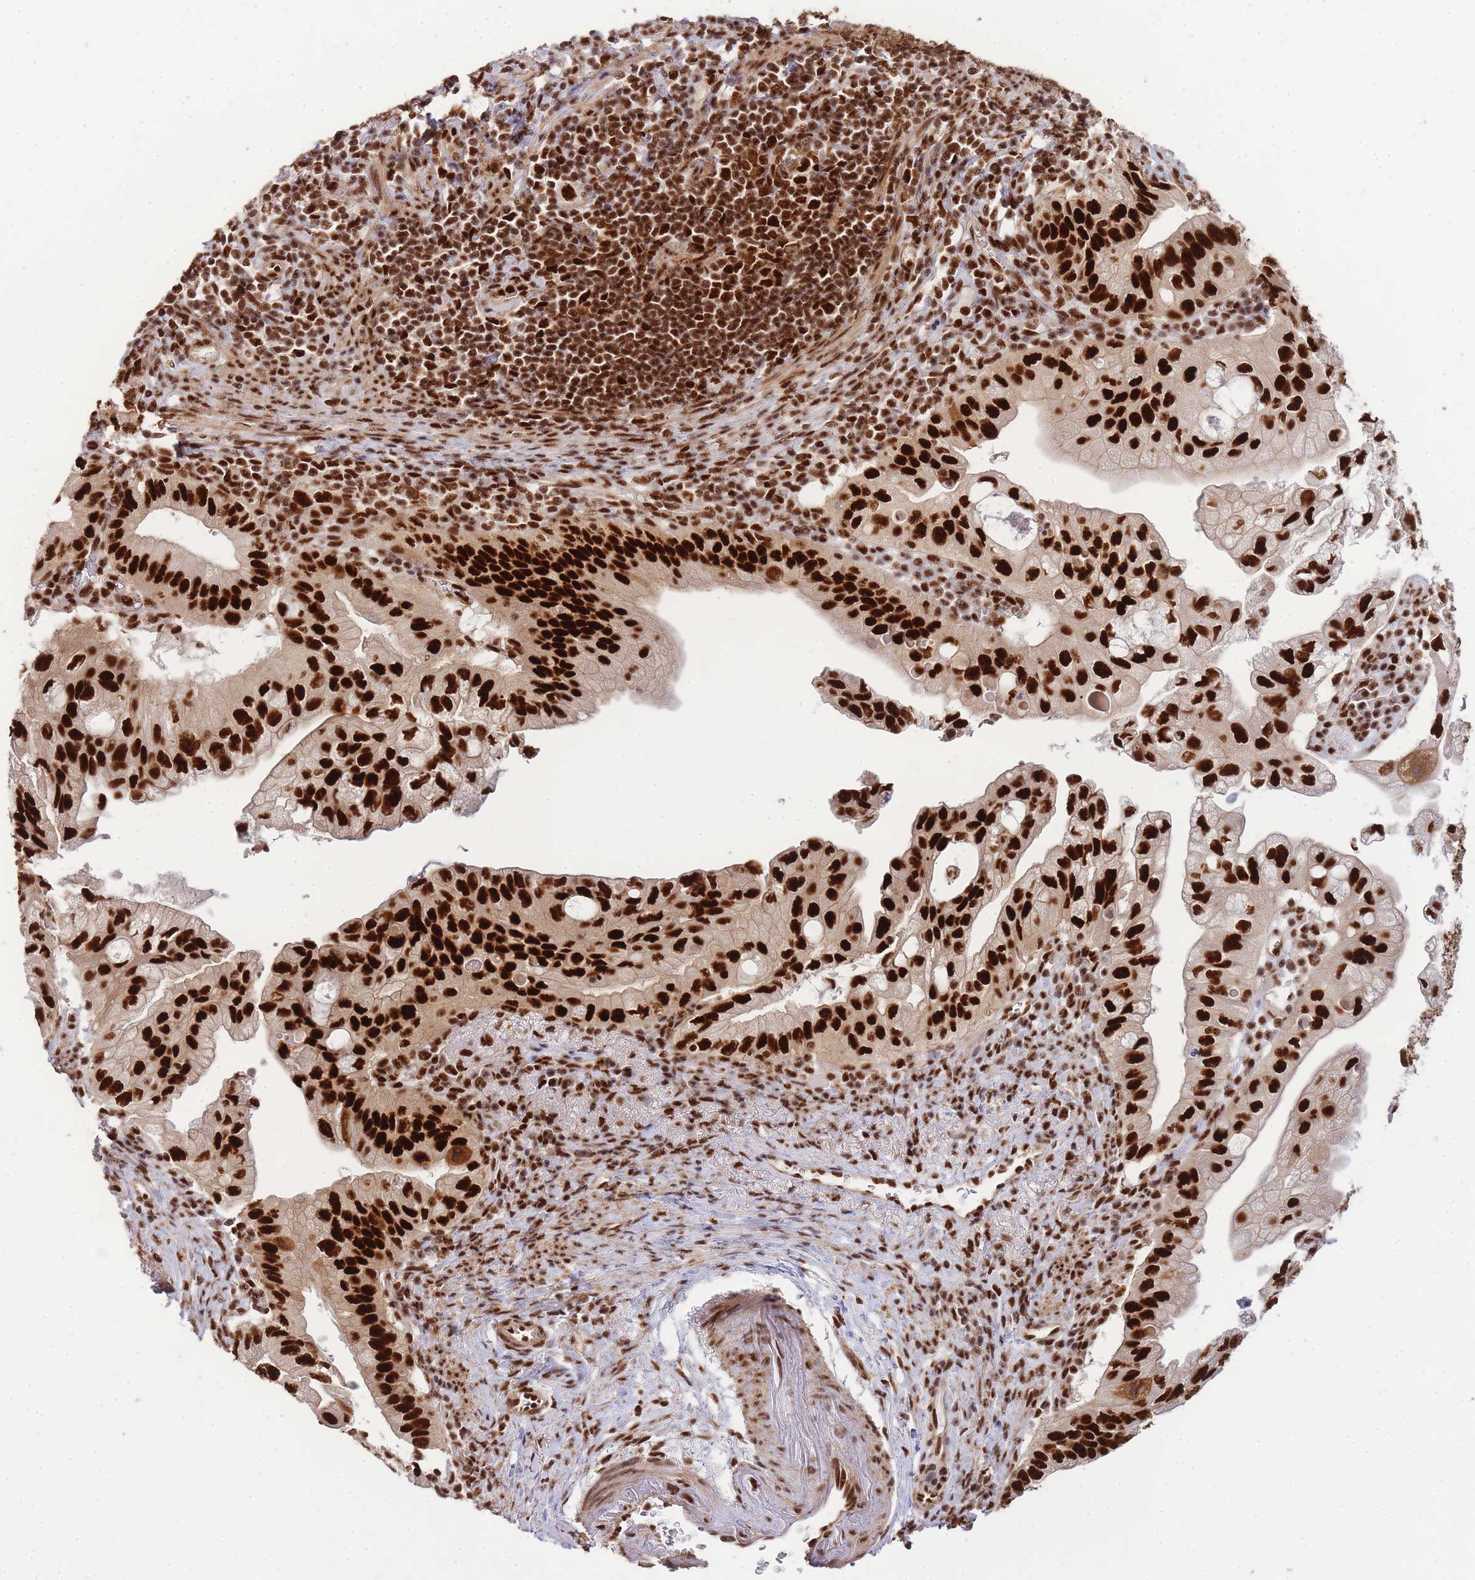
{"staining": {"intensity": "strong", "quantity": ">75%", "location": "nuclear"}, "tissue": "pancreatic cancer", "cell_type": "Tumor cells", "image_type": "cancer", "snomed": [{"axis": "morphology", "description": "Adenocarcinoma, NOS"}, {"axis": "topography", "description": "Pancreas"}], "caption": "Brown immunohistochemical staining in human adenocarcinoma (pancreatic) reveals strong nuclear positivity in approximately >75% of tumor cells. (Brightfield microscopy of DAB IHC at high magnification).", "gene": "PRKDC", "patient": {"sex": "male", "age": 70}}